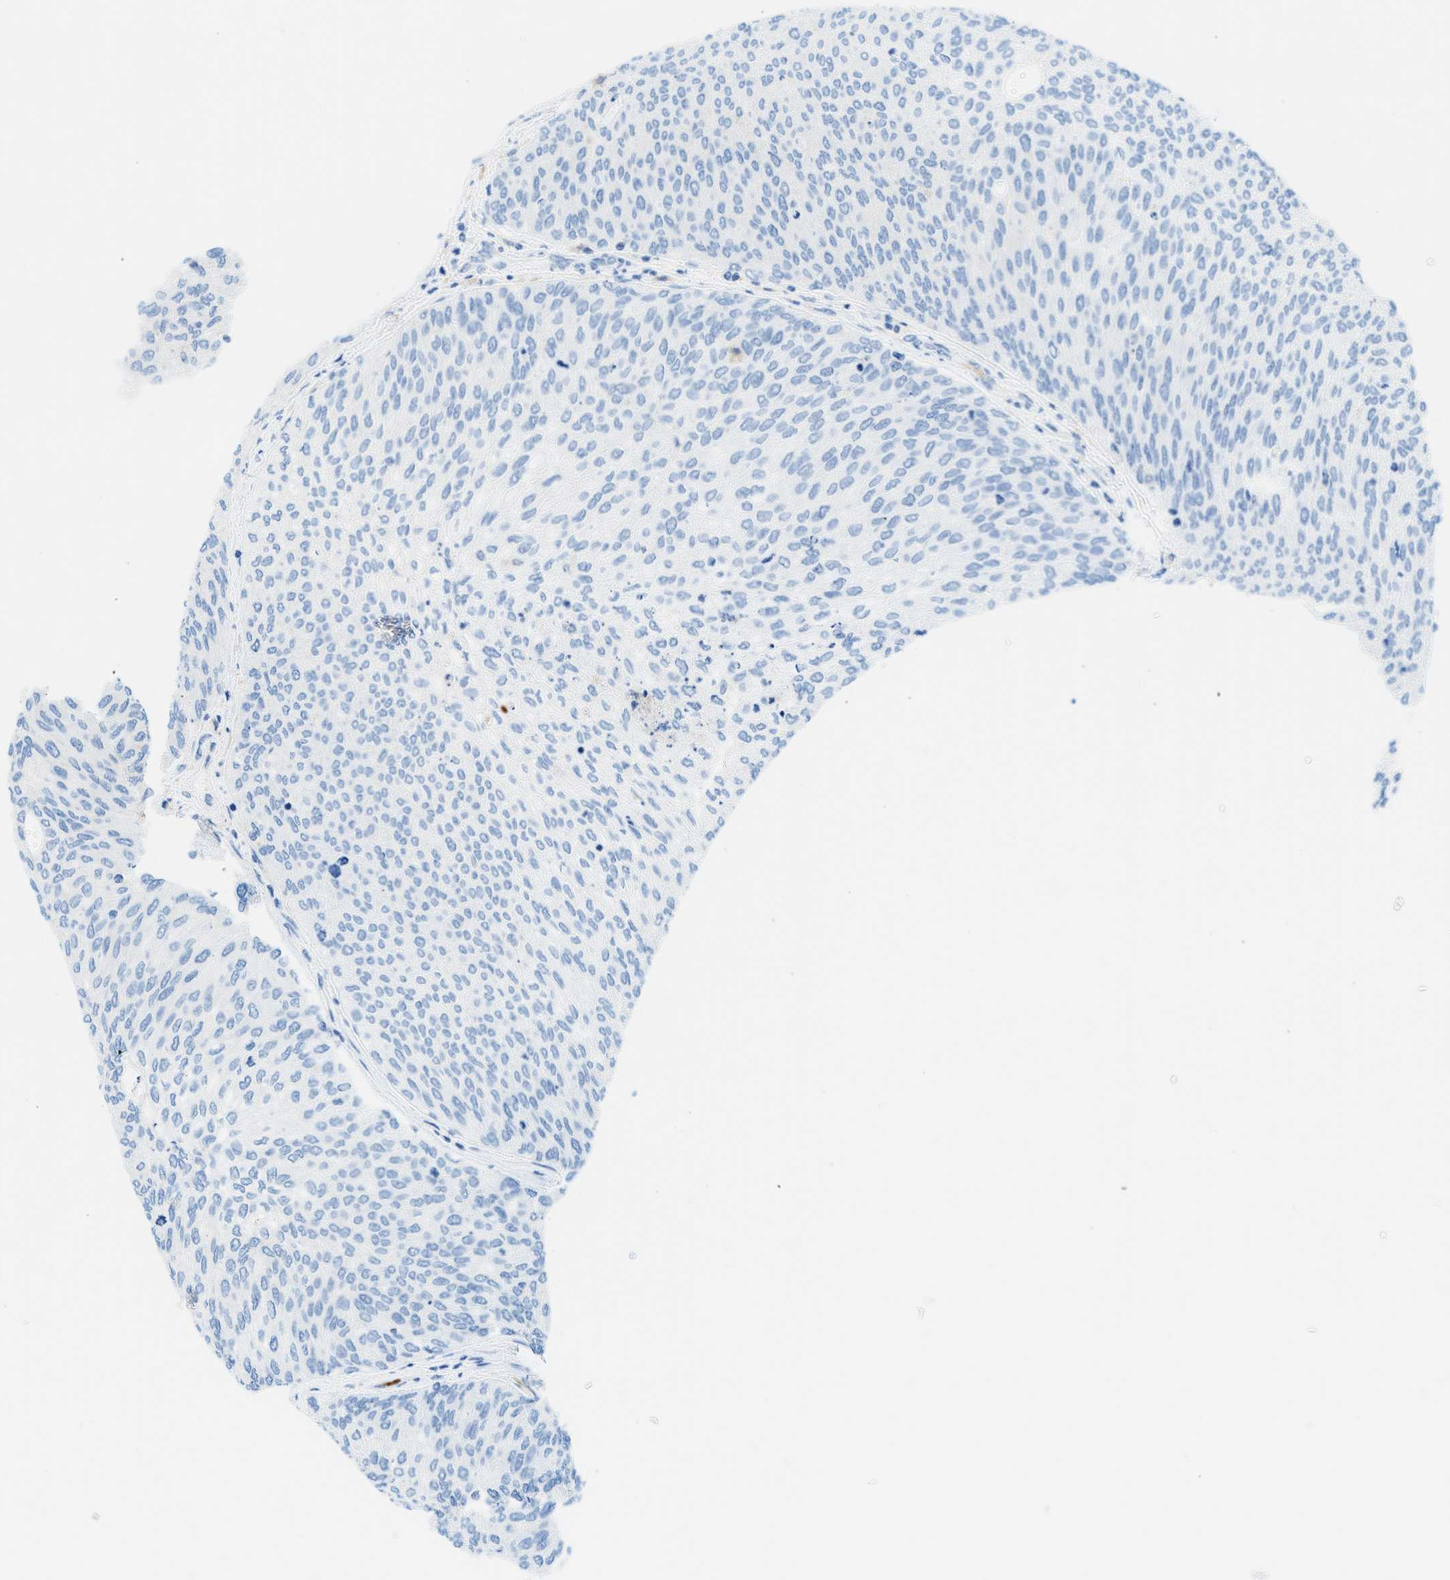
{"staining": {"intensity": "negative", "quantity": "none", "location": "none"}, "tissue": "urothelial cancer", "cell_type": "Tumor cells", "image_type": "cancer", "snomed": [{"axis": "morphology", "description": "Urothelial carcinoma, Low grade"}, {"axis": "topography", "description": "Urinary bladder"}], "caption": "Protein analysis of urothelial cancer reveals no significant staining in tumor cells.", "gene": "ZNF831", "patient": {"sex": "female", "age": 79}}